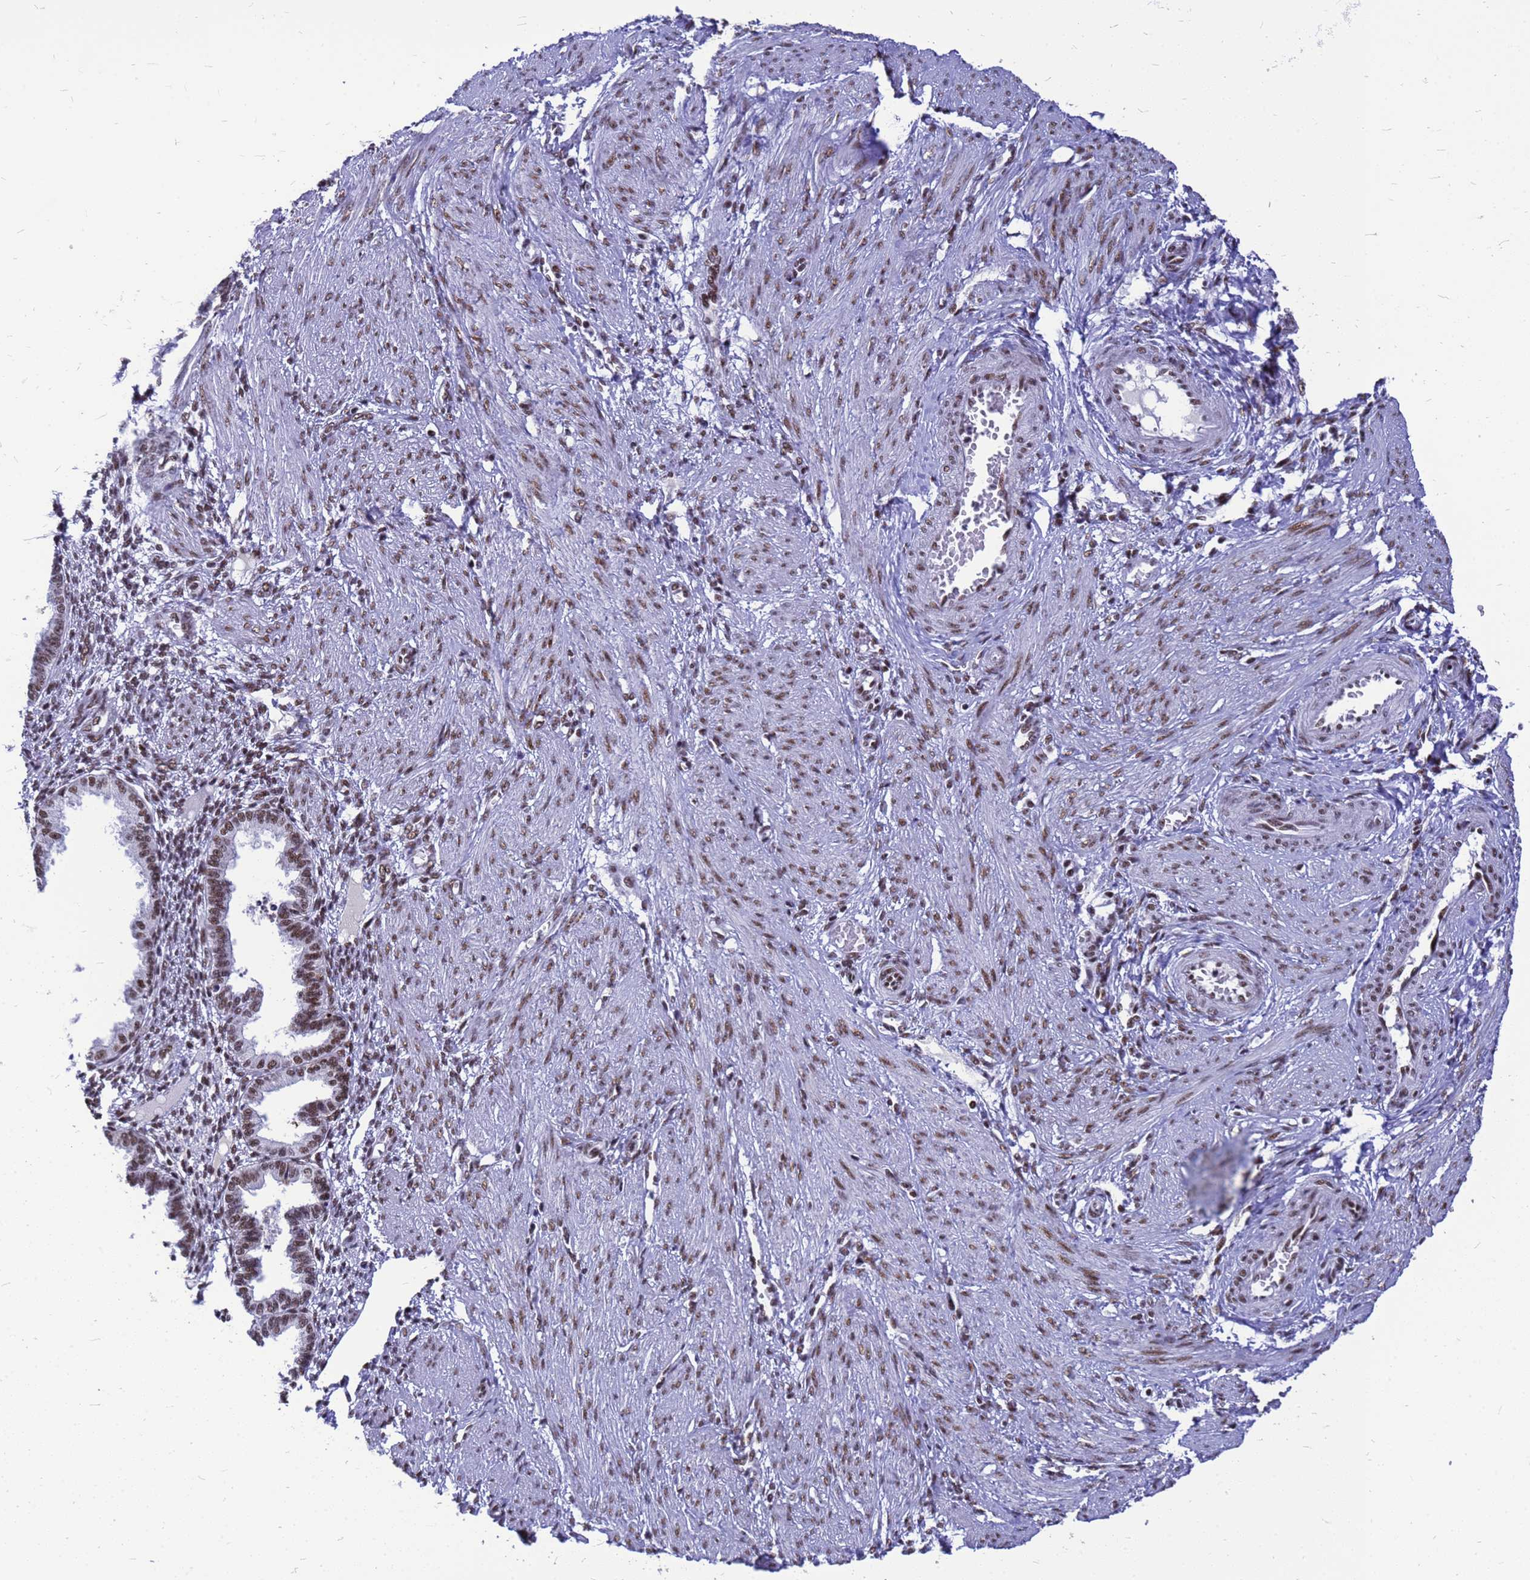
{"staining": {"intensity": "moderate", "quantity": "25%-75%", "location": "nuclear"}, "tissue": "endometrium", "cell_type": "Cells in endometrial stroma", "image_type": "normal", "snomed": [{"axis": "morphology", "description": "Normal tissue, NOS"}, {"axis": "topography", "description": "Endometrium"}], "caption": "Normal endometrium demonstrates moderate nuclear staining in about 25%-75% of cells in endometrial stroma.", "gene": "SART3", "patient": {"sex": "female", "age": 33}}